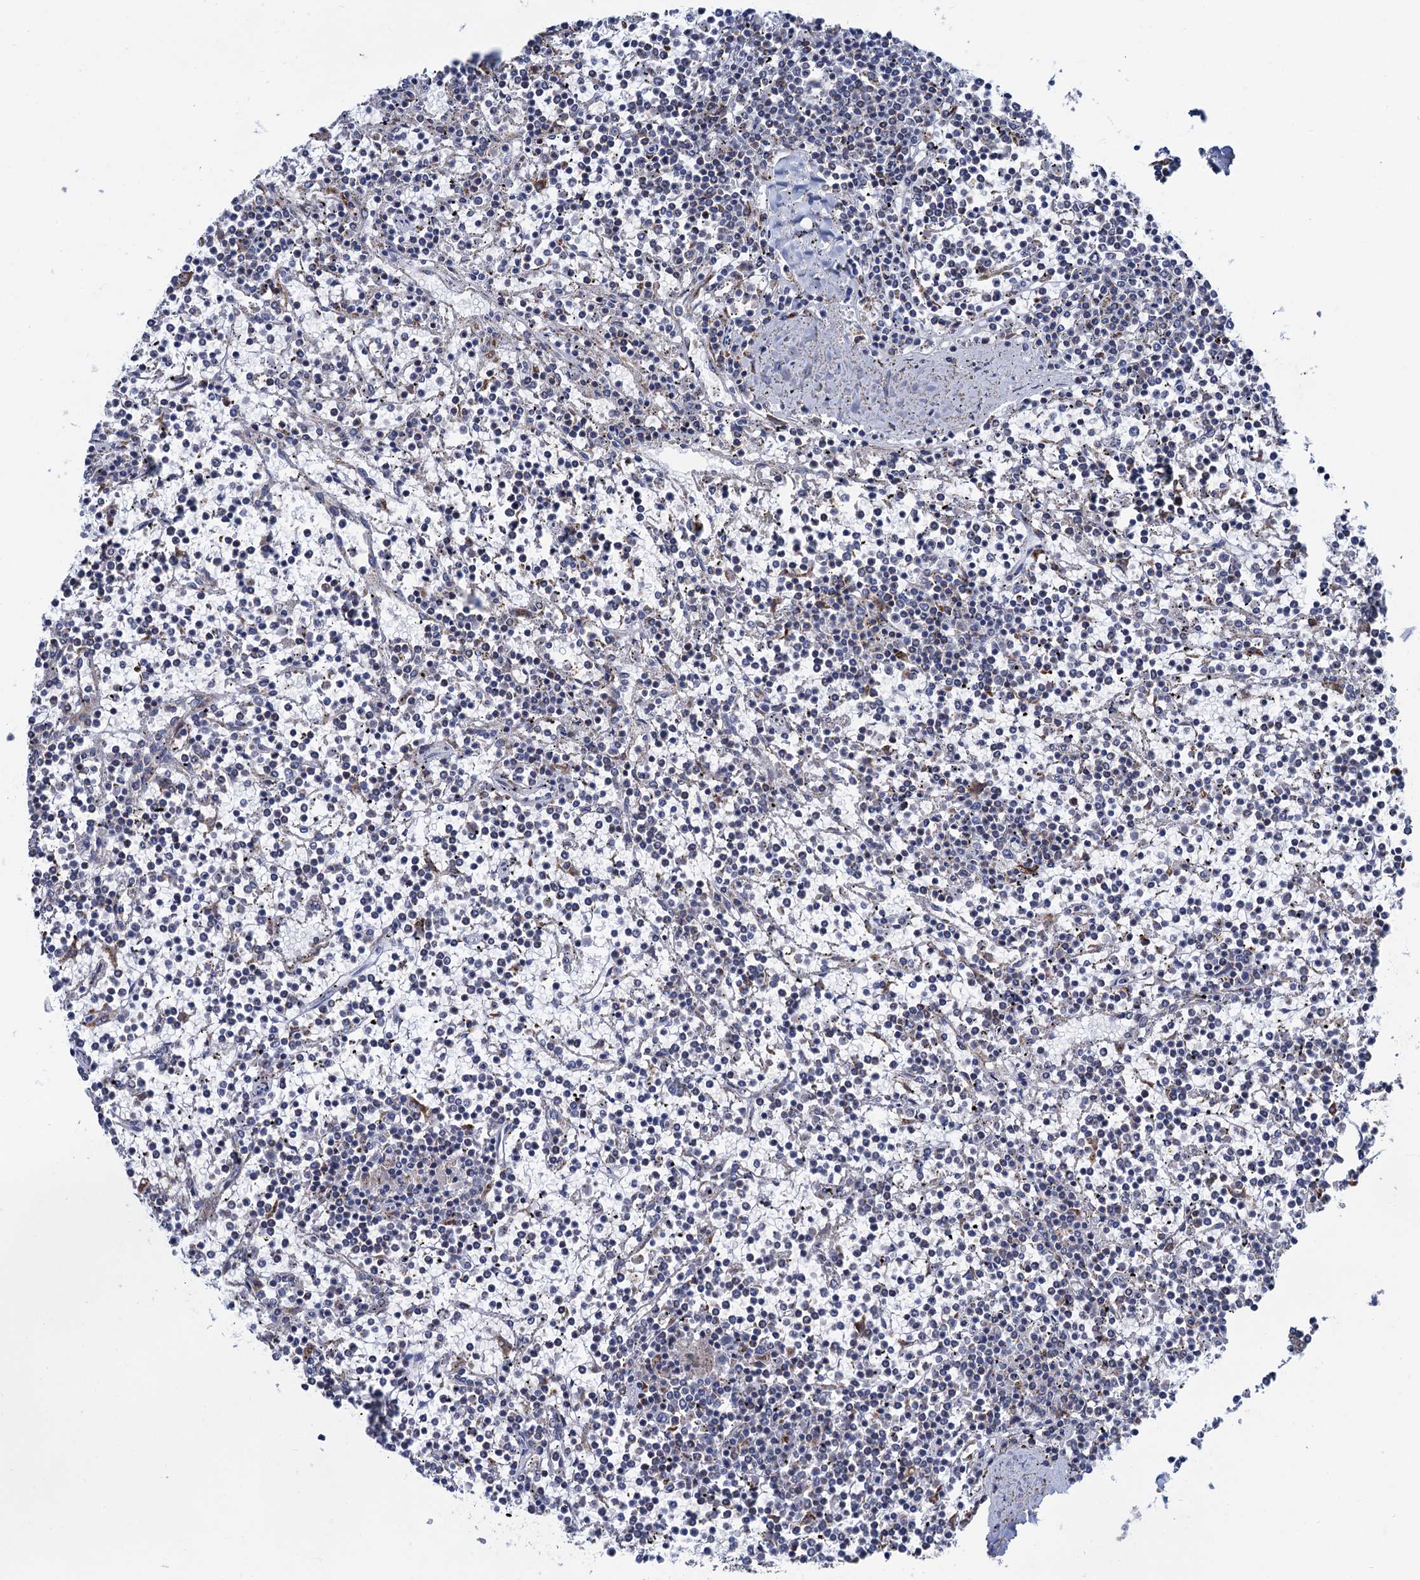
{"staining": {"intensity": "negative", "quantity": "none", "location": "none"}, "tissue": "lymphoma", "cell_type": "Tumor cells", "image_type": "cancer", "snomed": [{"axis": "morphology", "description": "Malignant lymphoma, non-Hodgkin's type, Low grade"}, {"axis": "topography", "description": "Spleen"}], "caption": "A micrograph of human lymphoma is negative for staining in tumor cells. The staining was performed using DAB to visualize the protein expression in brown, while the nuclei were stained in blue with hematoxylin (Magnification: 20x).", "gene": "ANKS3", "patient": {"sex": "female", "age": 19}}